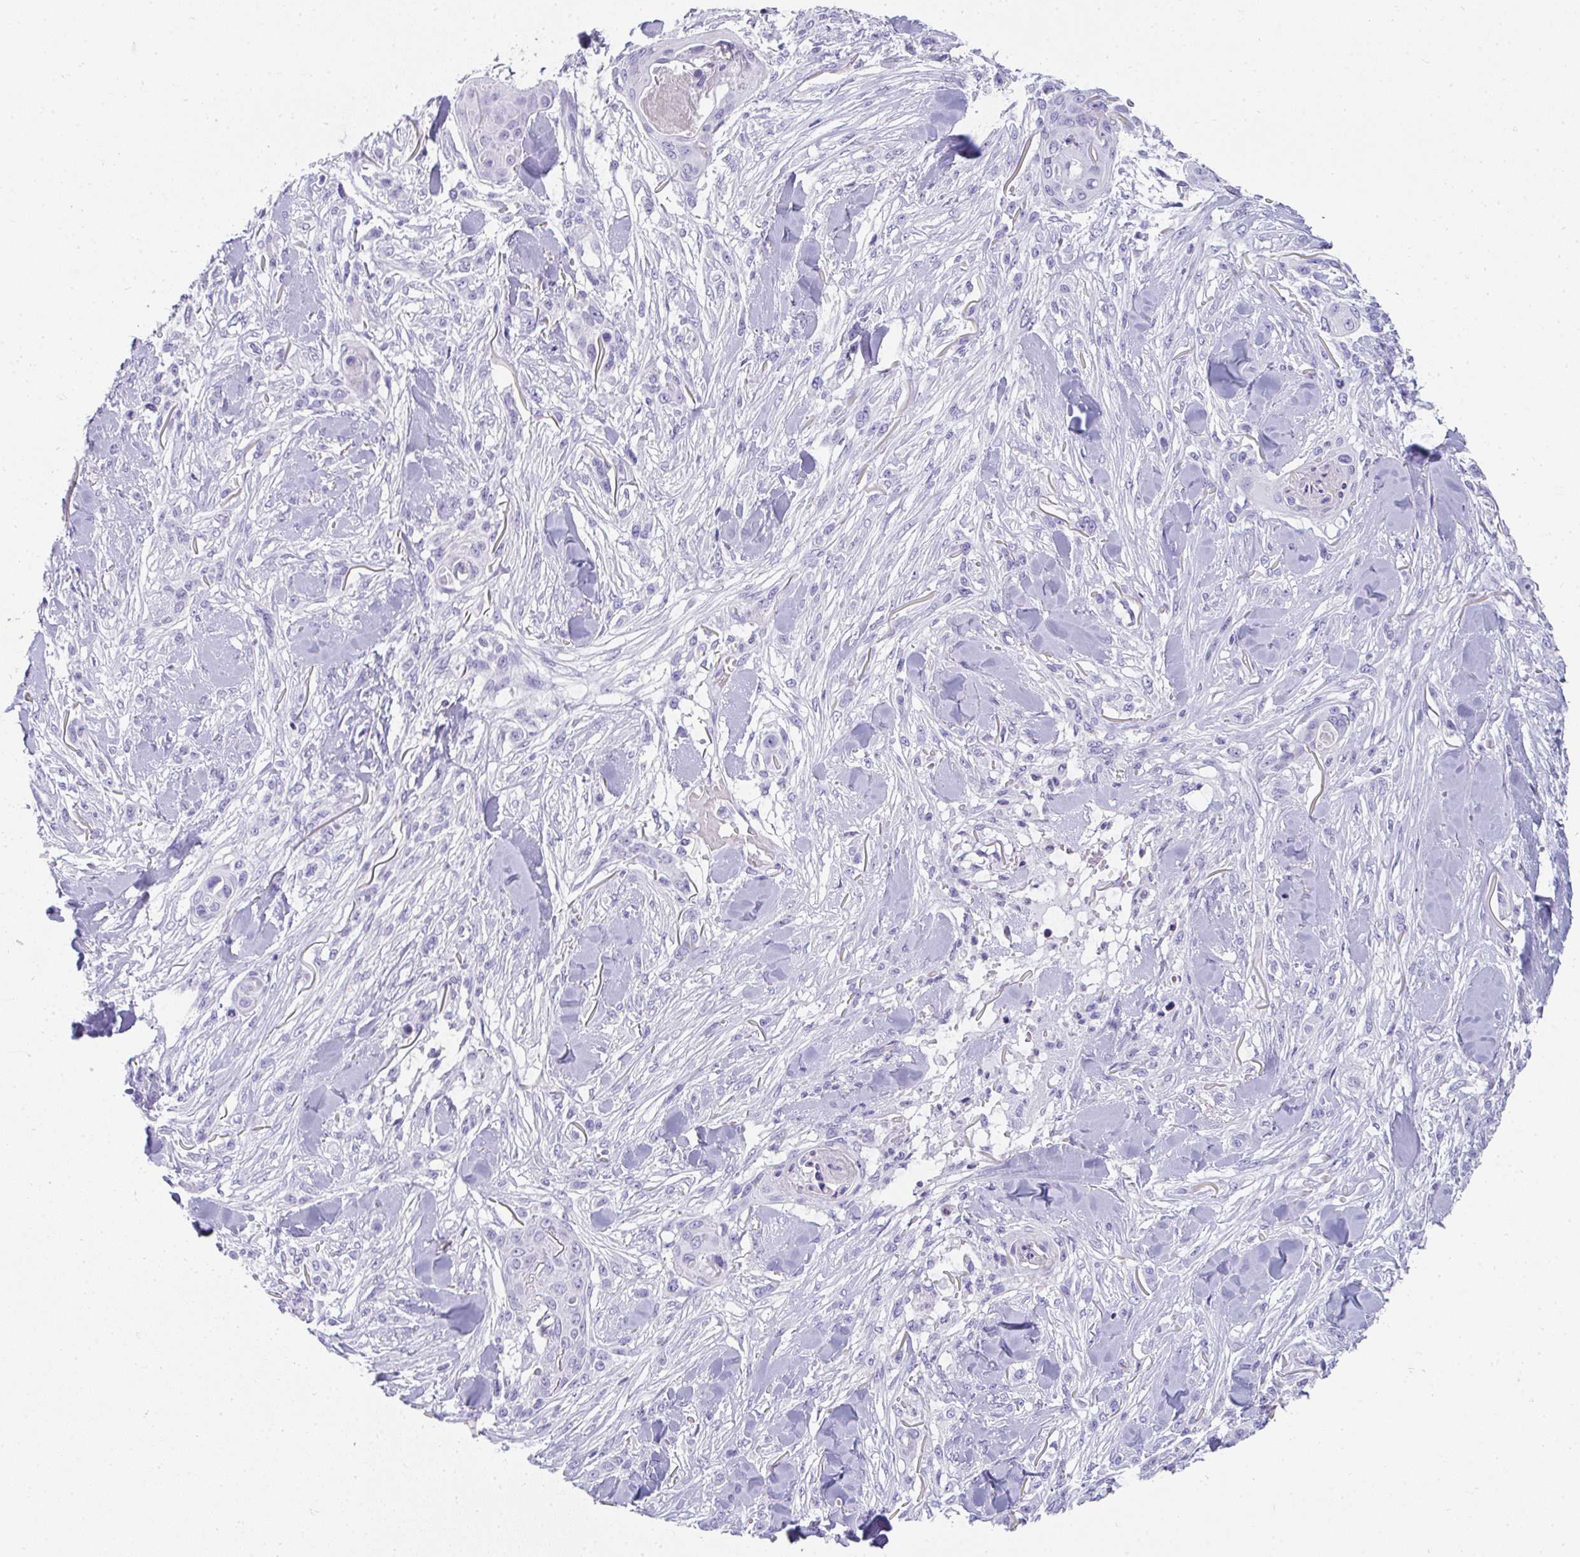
{"staining": {"intensity": "negative", "quantity": "none", "location": "none"}, "tissue": "skin cancer", "cell_type": "Tumor cells", "image_type": "cancer", "snomed": [{"axis": "morphology", "description": "Squamous cell carcinoma, NOS"}, {"axis": "topography", "description": "Skin"}], "caption": "Tumor cells are negative for brown protein staining in skin cancer.", "gene": "TTC30B", "patient": {"sex": "female", "age": 59}}